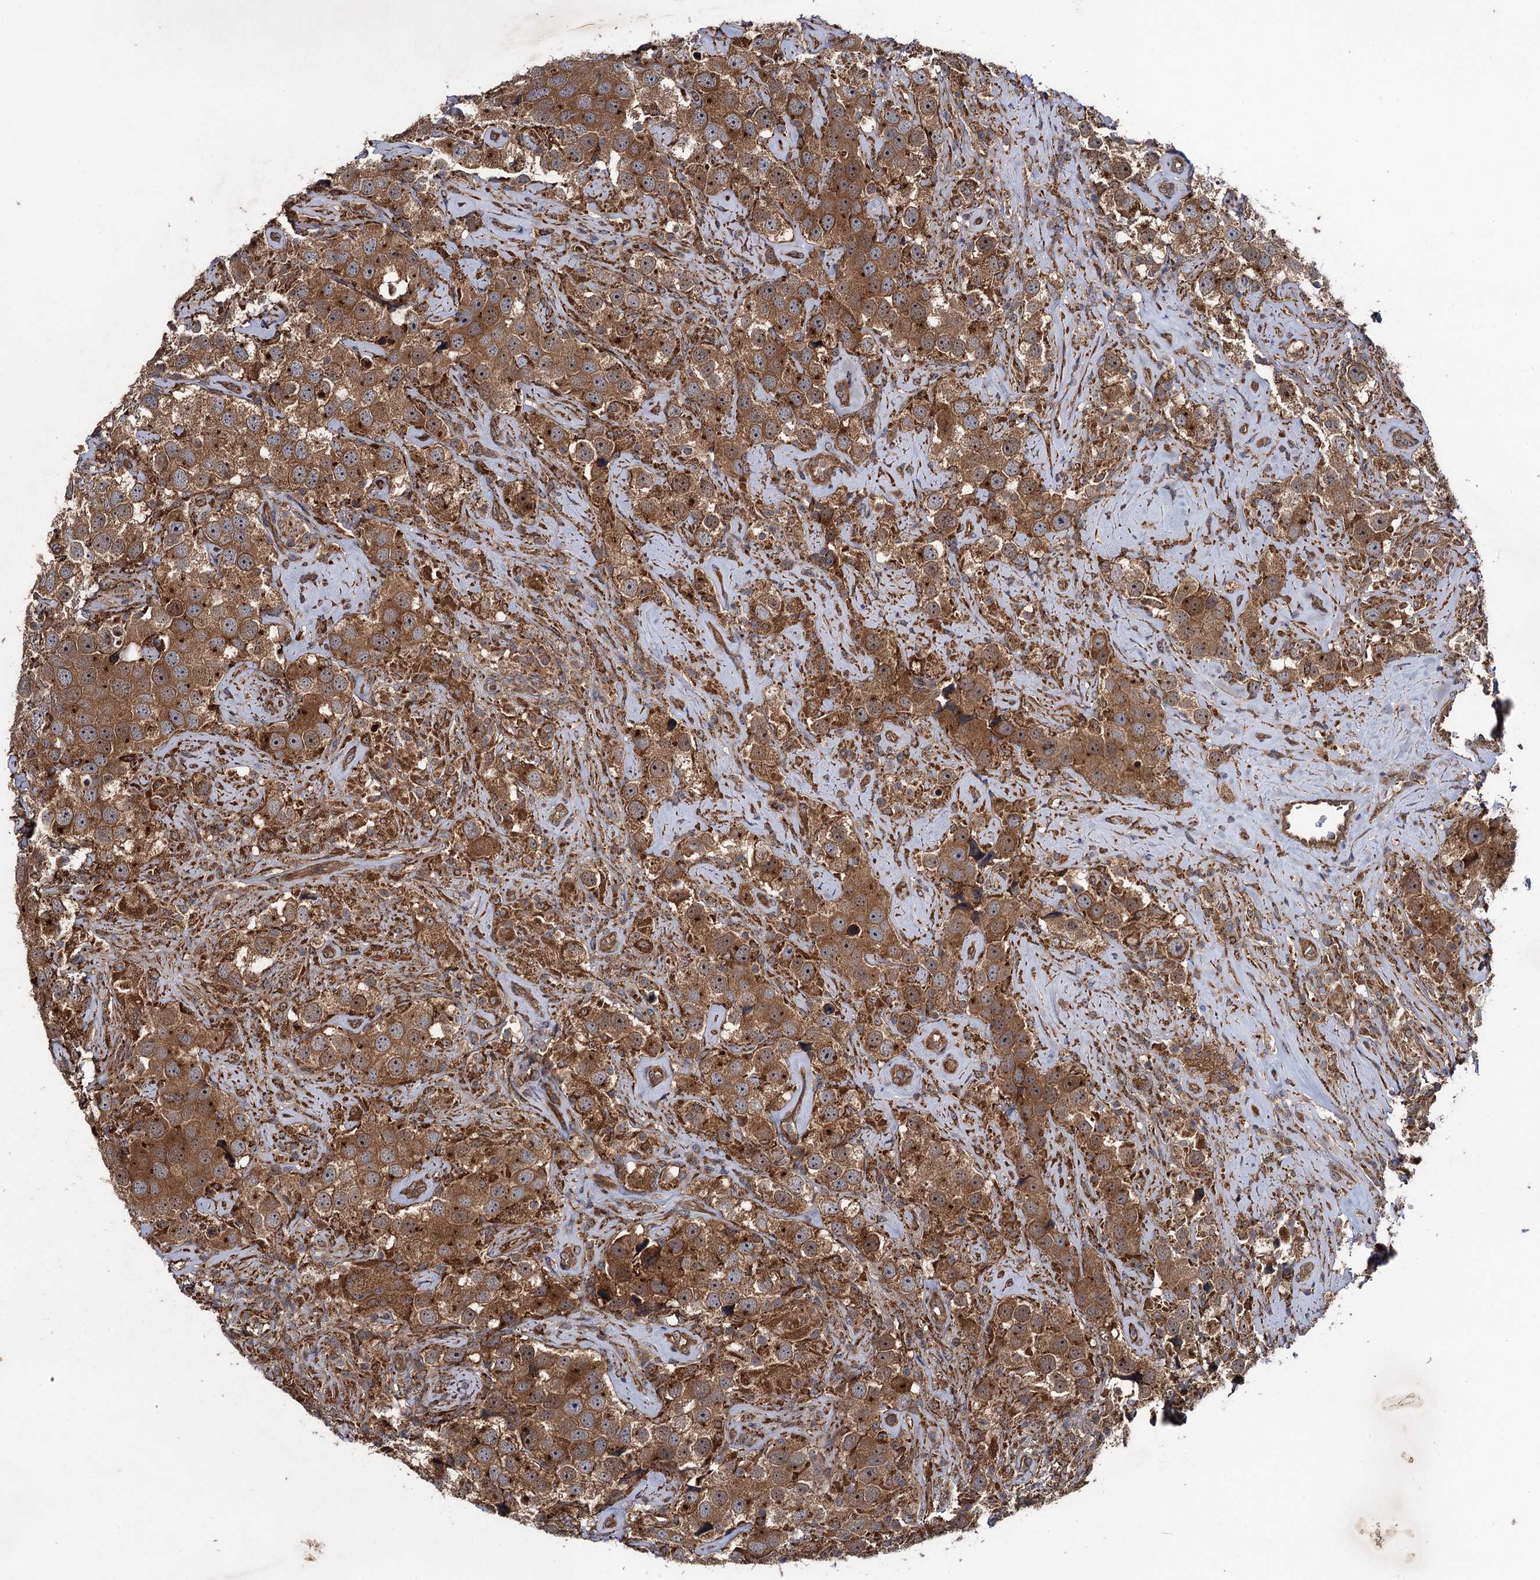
{"staining": {"intensity": "strong", "quantity": ">75%", "location": "cytoplasmic/membranous,nuclear"}, "tissue": "testis cancer", "cell_type": "Tumor cells", "image_type": "cancer", "snomed": [{"axis": "morphology", "description": "Seminoma, NOS"}, {"axis": "topography", "description": "Testis"}], "caption": "IHC (DAB (3,3'-diaminobenzidine)) staining of seminoma (testis) demonstrates strong cytoplasmic/membranous and nuclear protein staining in approximately >75% of tumor cells.", "gene": "HAUS1", "patient": {"sex": "male", "age": 49}}